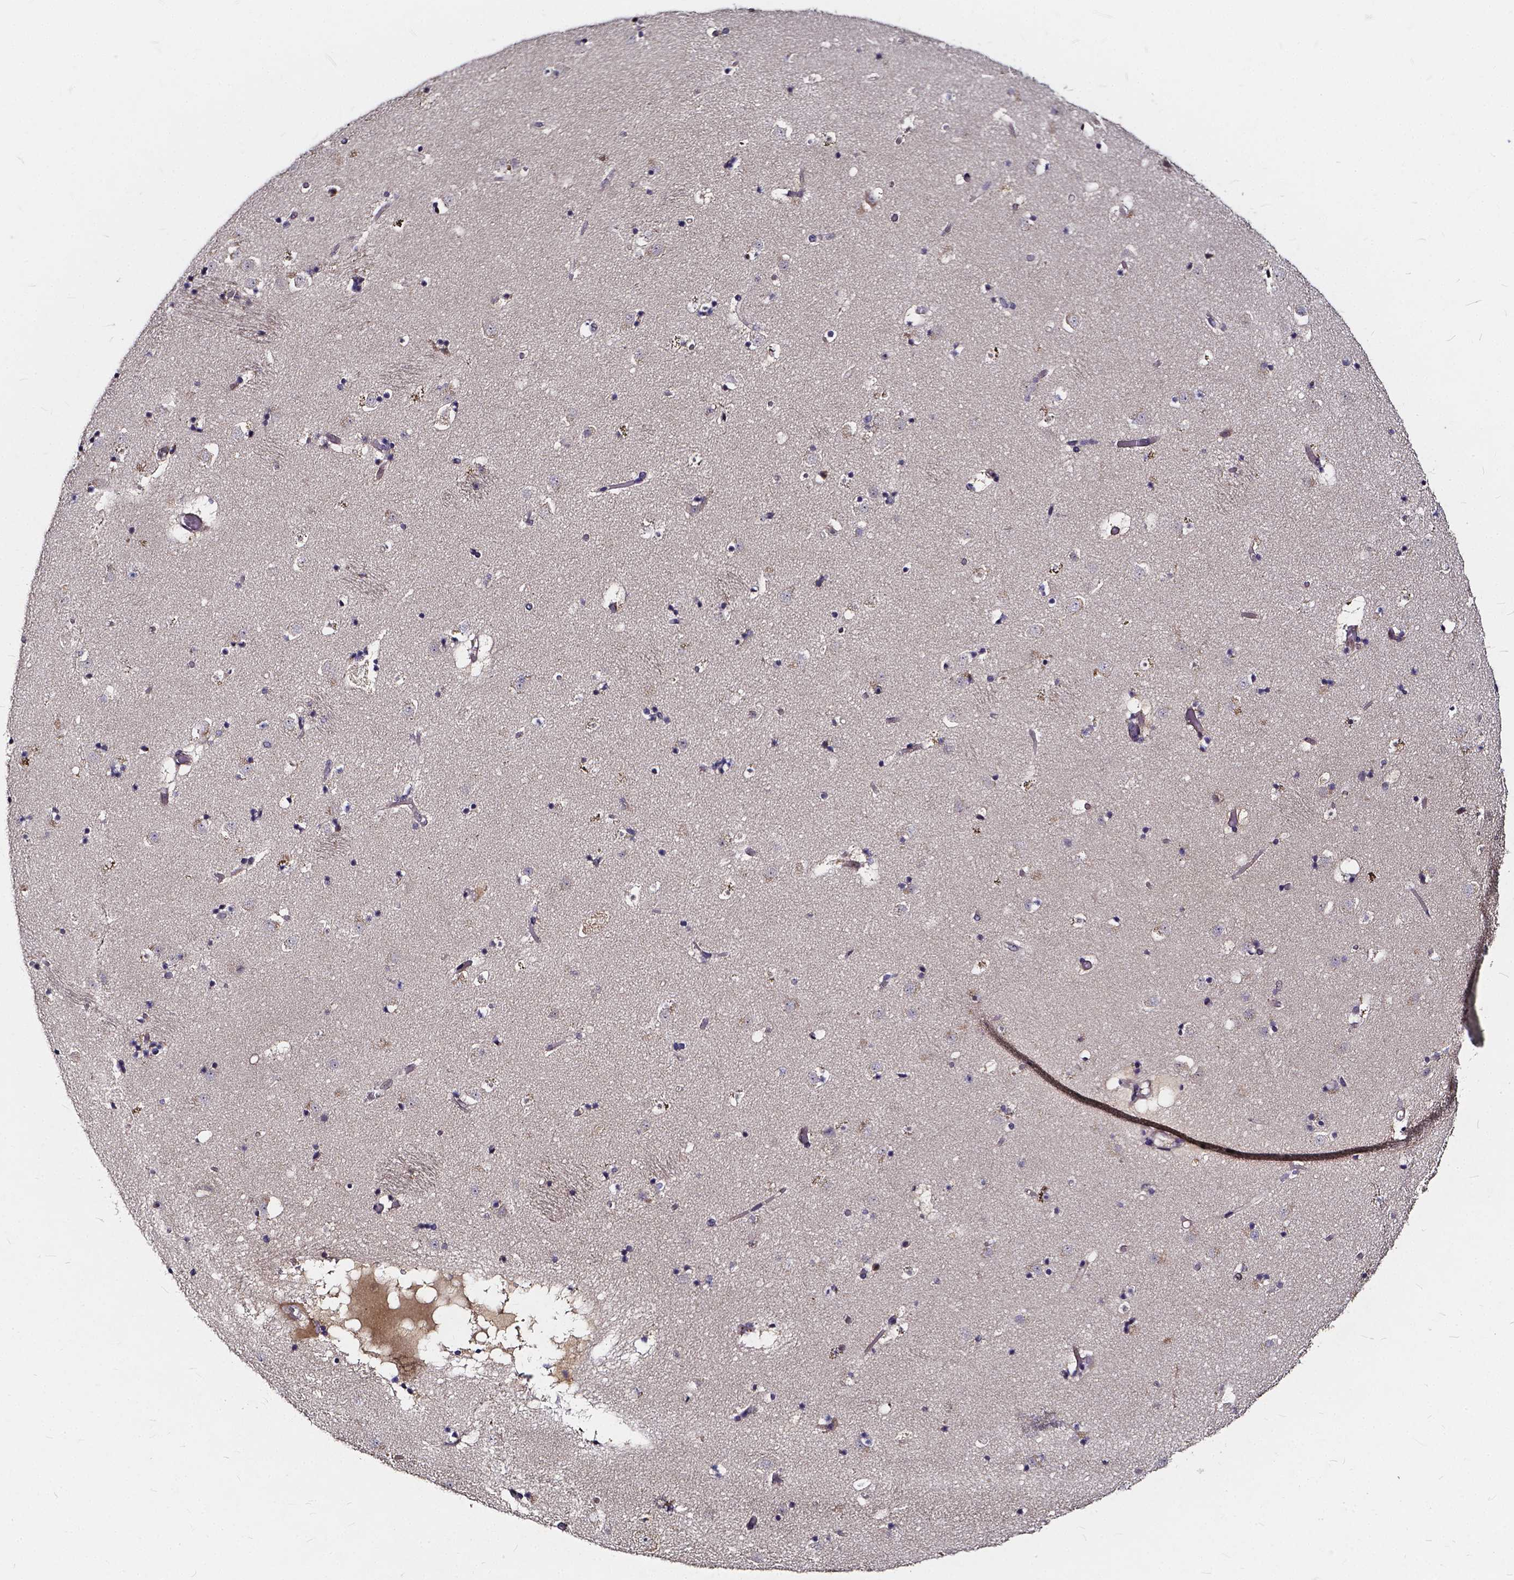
{"staining": {"intensity": "weak", "quantity": "<25%", "location": "cytoplasmic/membranous"}, "tissue": "caudate", "cell_type": "Glial cells", "image_type": "normal", "snomed": [{"axis": "morphology", "description": "Normal tissue, NOS"}, {"axis": "topography", "description": "Lateral ventricle wall"}], "caption": "Micrograph shows no significant protein staining in glial cells of normal caudate. Brightfield microscopy of IHC stained with DAB (brown) and hematoxylin (blue), captured at high magnification.", "gene": "SOWAHA", "patient": {"sex": "female", "age": 42}}